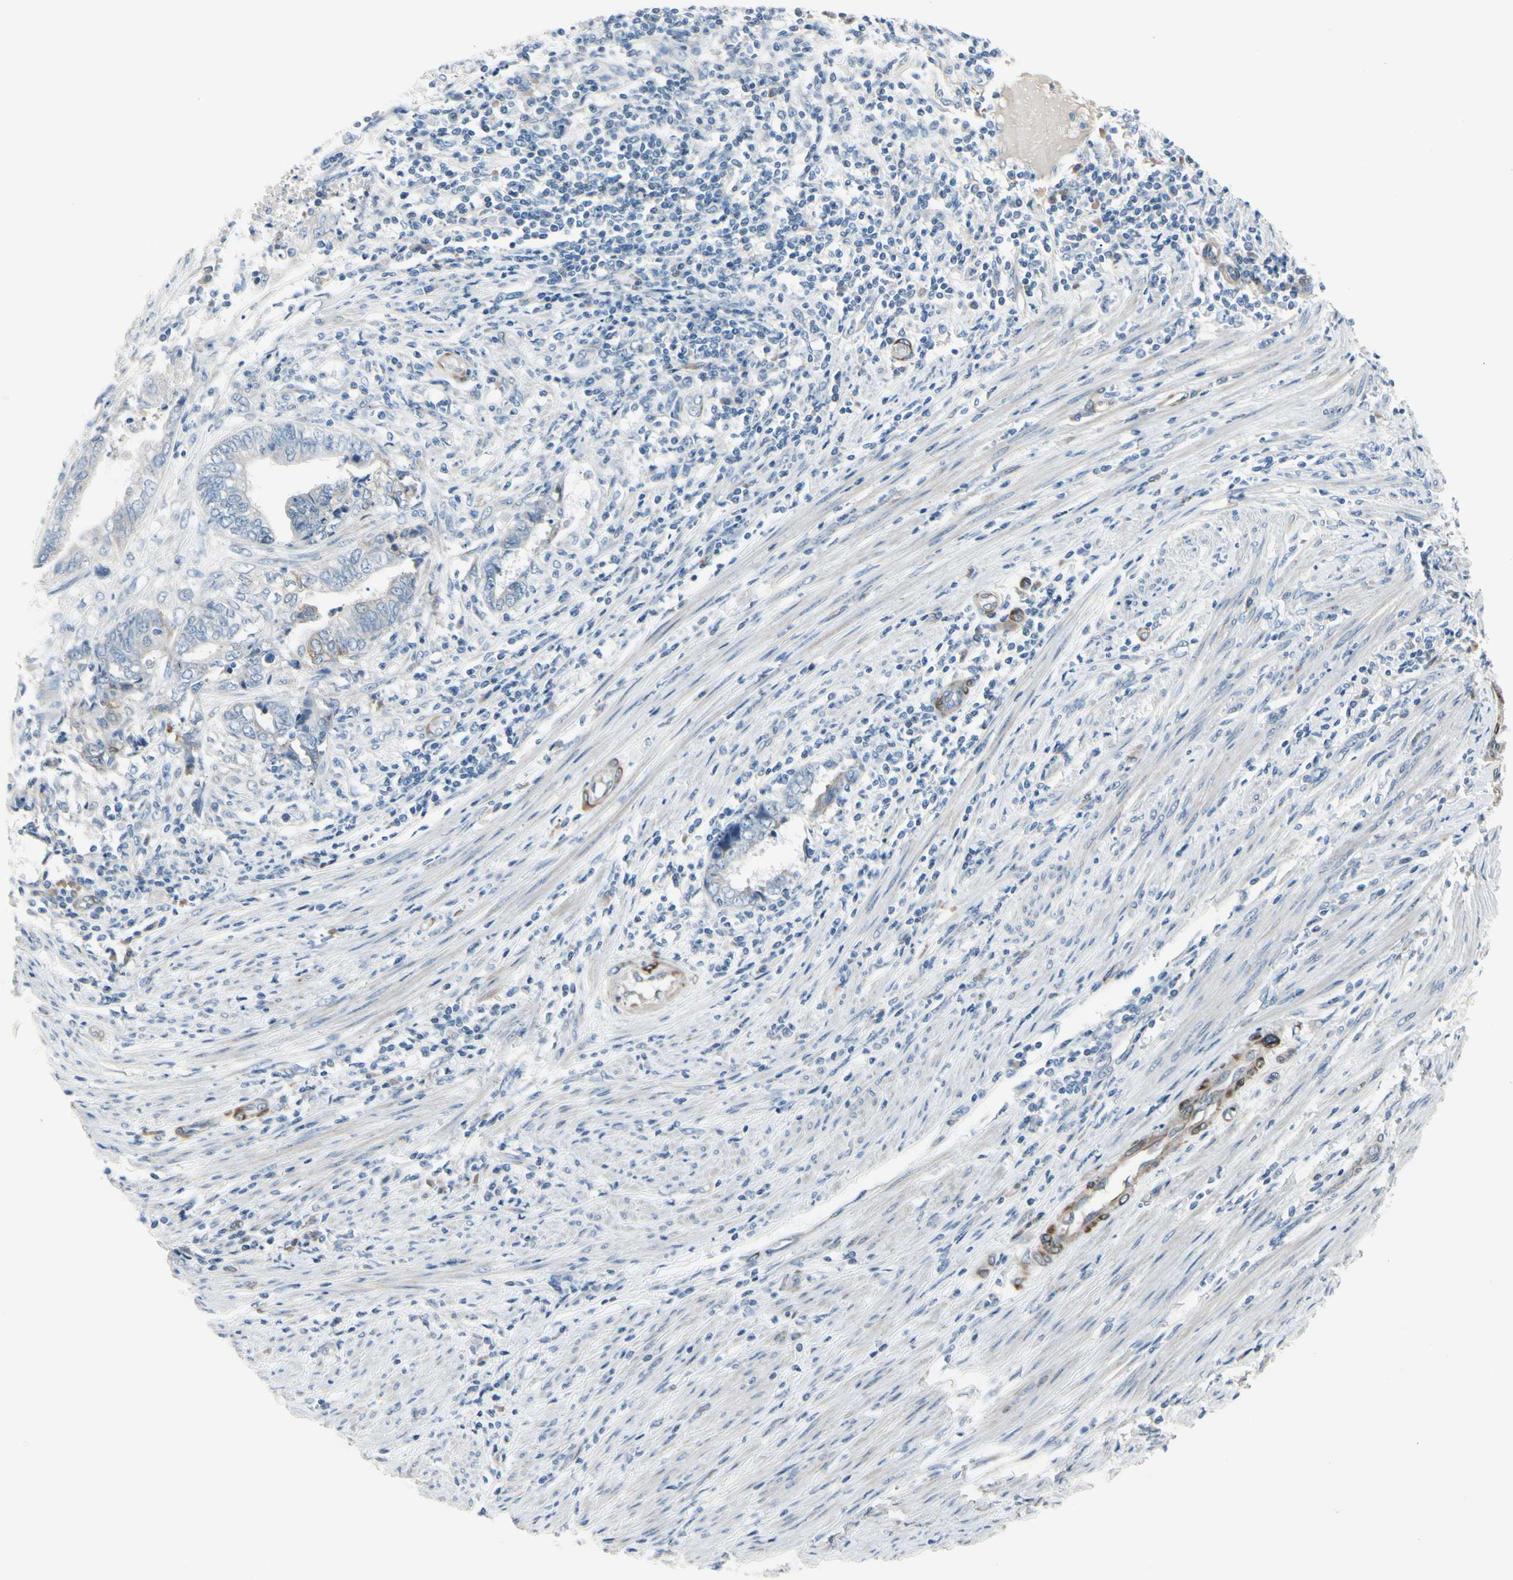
{"staining": {"intensity": "moderate", "quantity": "<25%", "location": "cytoplasmic/membranous"}, "tissue": "endometrial cancer", "cell_type": "Tumor cells", "image_type": "cancer", "snomed": [{"axis": "morphology", "description": "Adenocarcinoma, NOS"}, {"axis": "topography", "description": "Uterus"}, {"axis": "topography", "description": "Endometrium"}], "caption": "Adenocarcinoma (endometrial) tissue reveals moderate cytoplasmic/membranous staining in about <25% of tumor cells, visualized by immunohistochemistry.", "gene": "MAP2", "patient": {"sex": "female", "age": 70}}